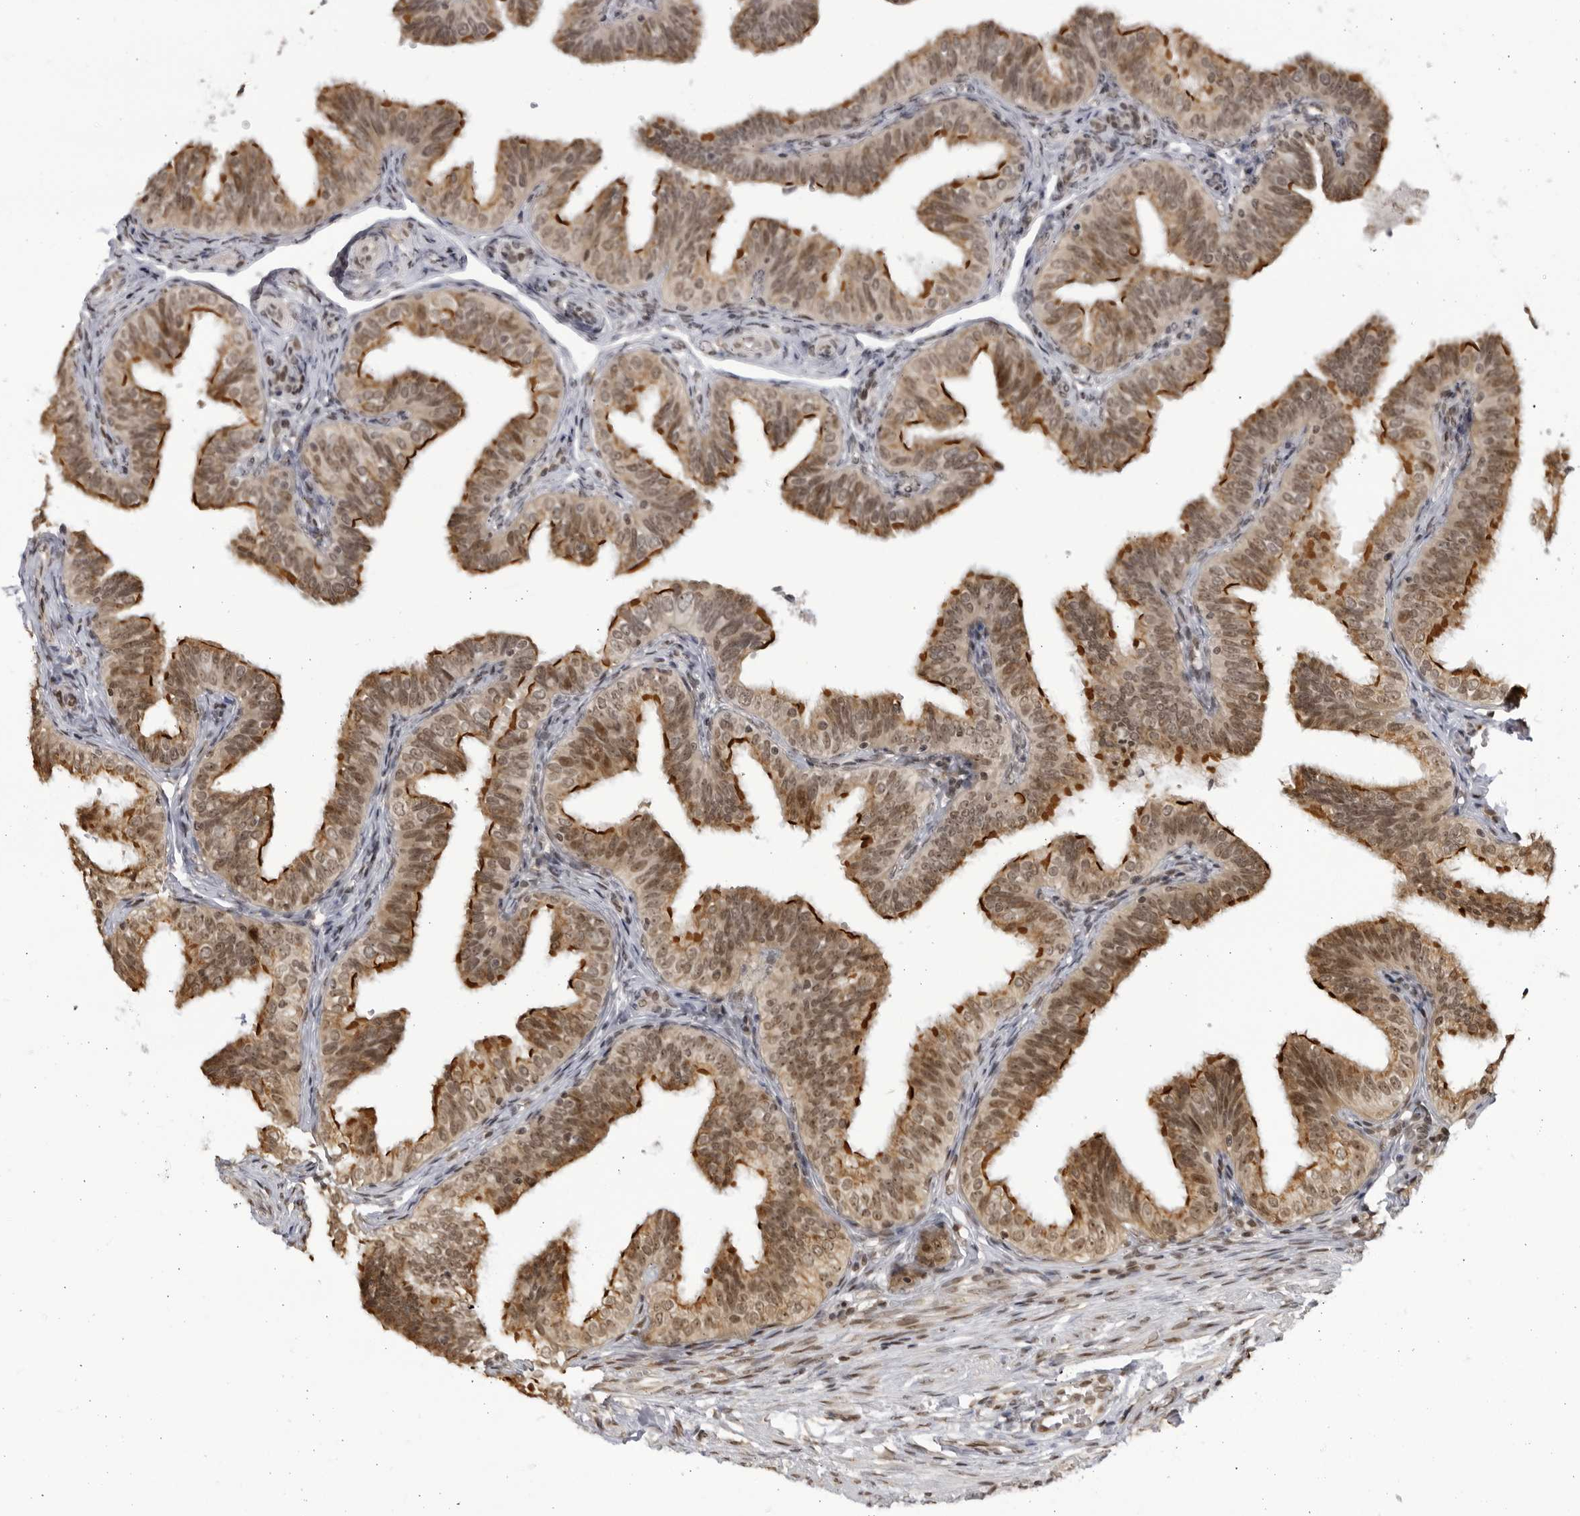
{"staining": {"intensity": "moderate", "quantity": ">75%", "location": "cytoplasmic/membranous"}, "tissue": "fallopian tube", "cell_type": "Glandular cells", "image_type": "normal", "snomed": [{"axis": "morphology", "description": "Normal tissue, NOS"}, {"axis": "topography", "description": "Fallopian tube"}], "caption": "The histopathology image exhibits immunohistochemical staining of normal fallopian tube. There is moderate cytoplasmic/membranous positivity is seen in approximately >75% of glandular cells.", "gene": "RASGEF1C", "patient": {"sex": "female", "age": 35}}